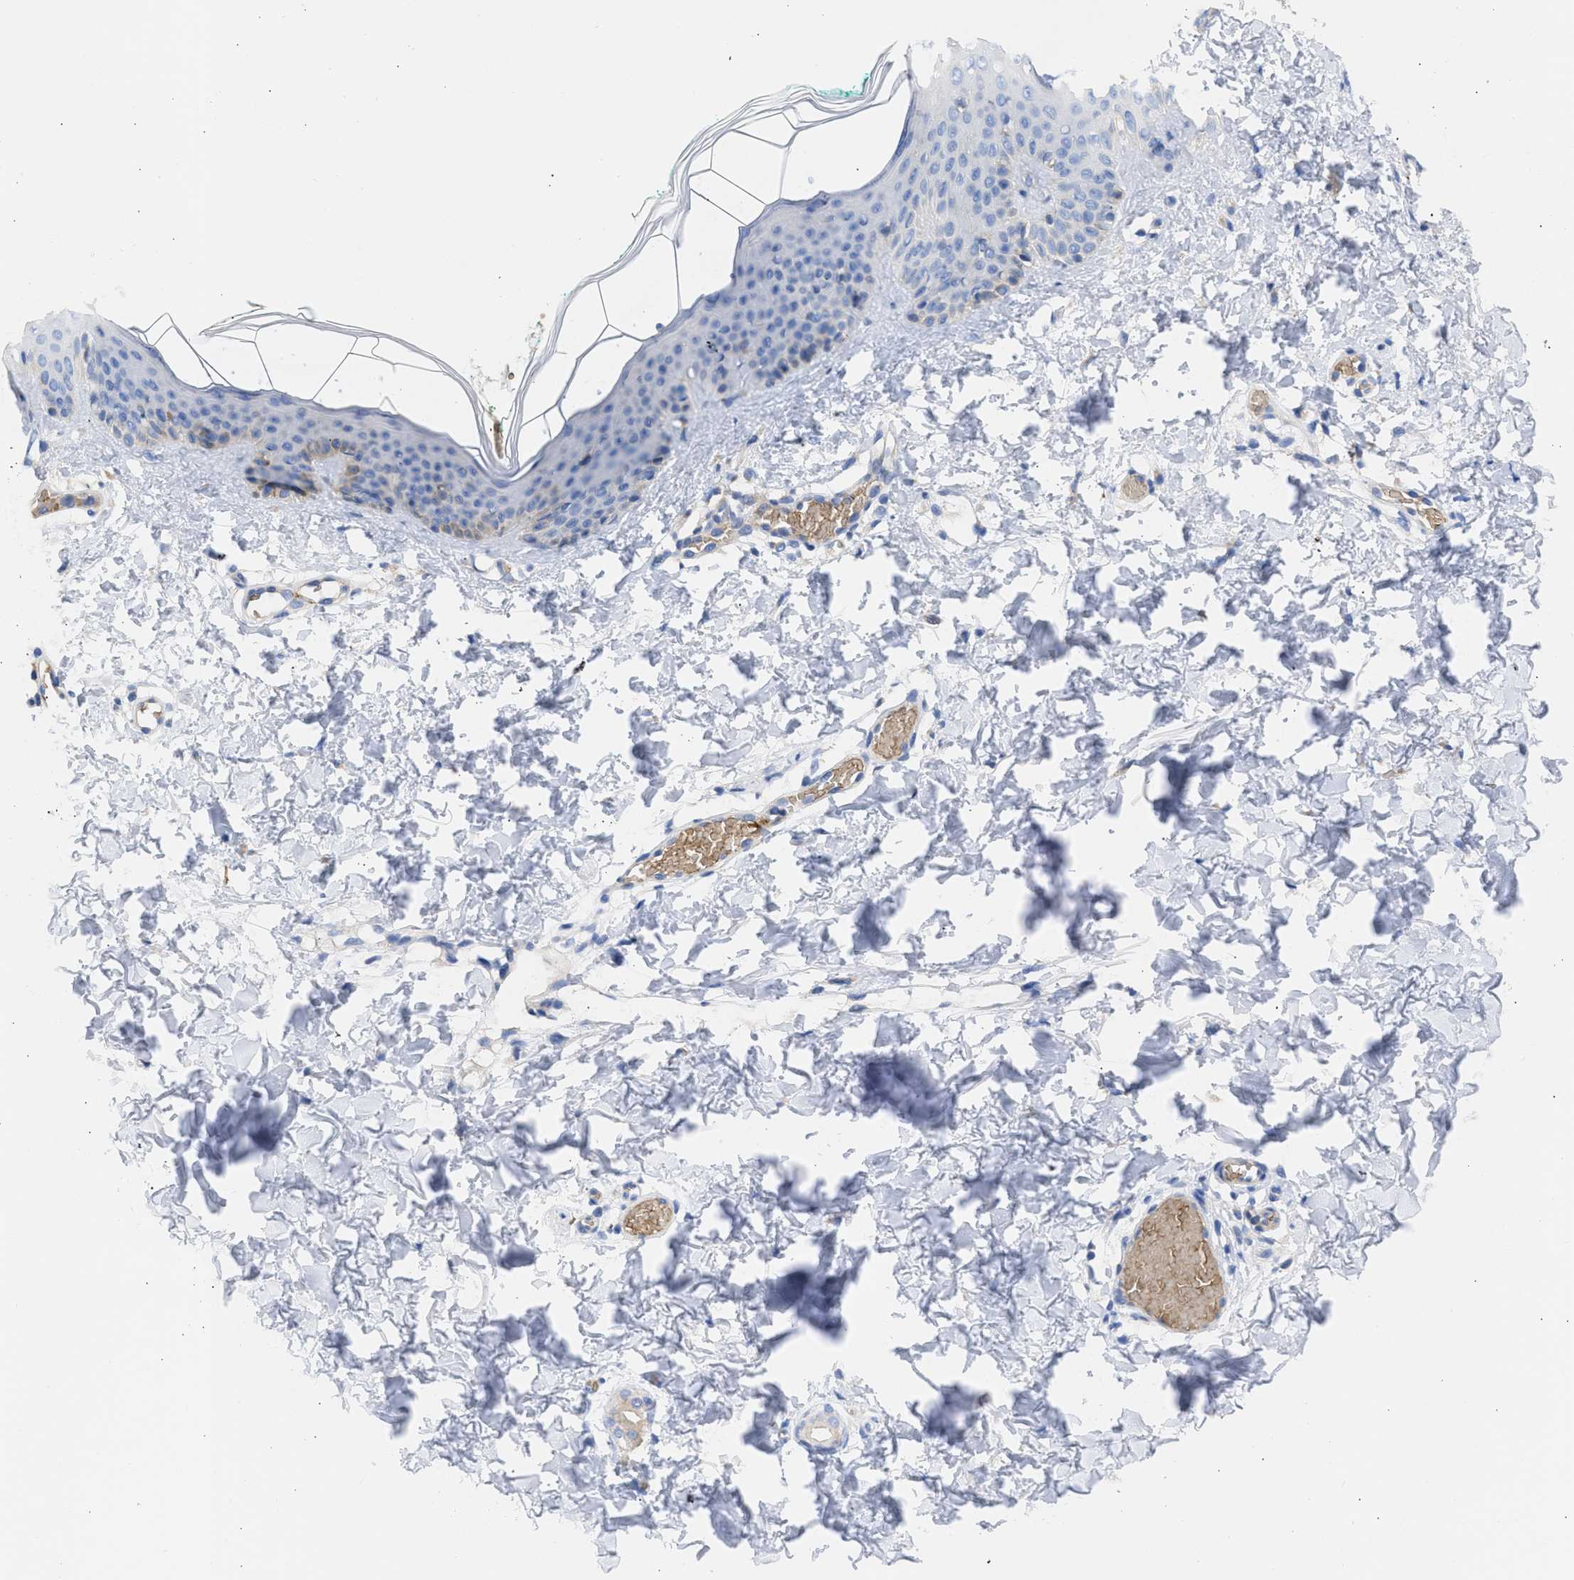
{"staining": {"intensity": "negative", "quantity": "none", "location": "none"}, "tissue": "skin", "cell_type": "Fibroblasts", "image_type": "normal", "snomed": [{"axis": "morphology", "description": "Normal tissue, NOS"}, {"axis": "topography", "description": "Skin"}], "caption": "DAB (3,3'-diaminobenzidine) immunohistochemical staining of normal skin exhibits no significant staining in fibroblasts. (DAB immunohistochemistry (IHC) with hematoxylin counter stain).", "gene": "BTG3", "patient": {"sex": "male", "age": 30}}